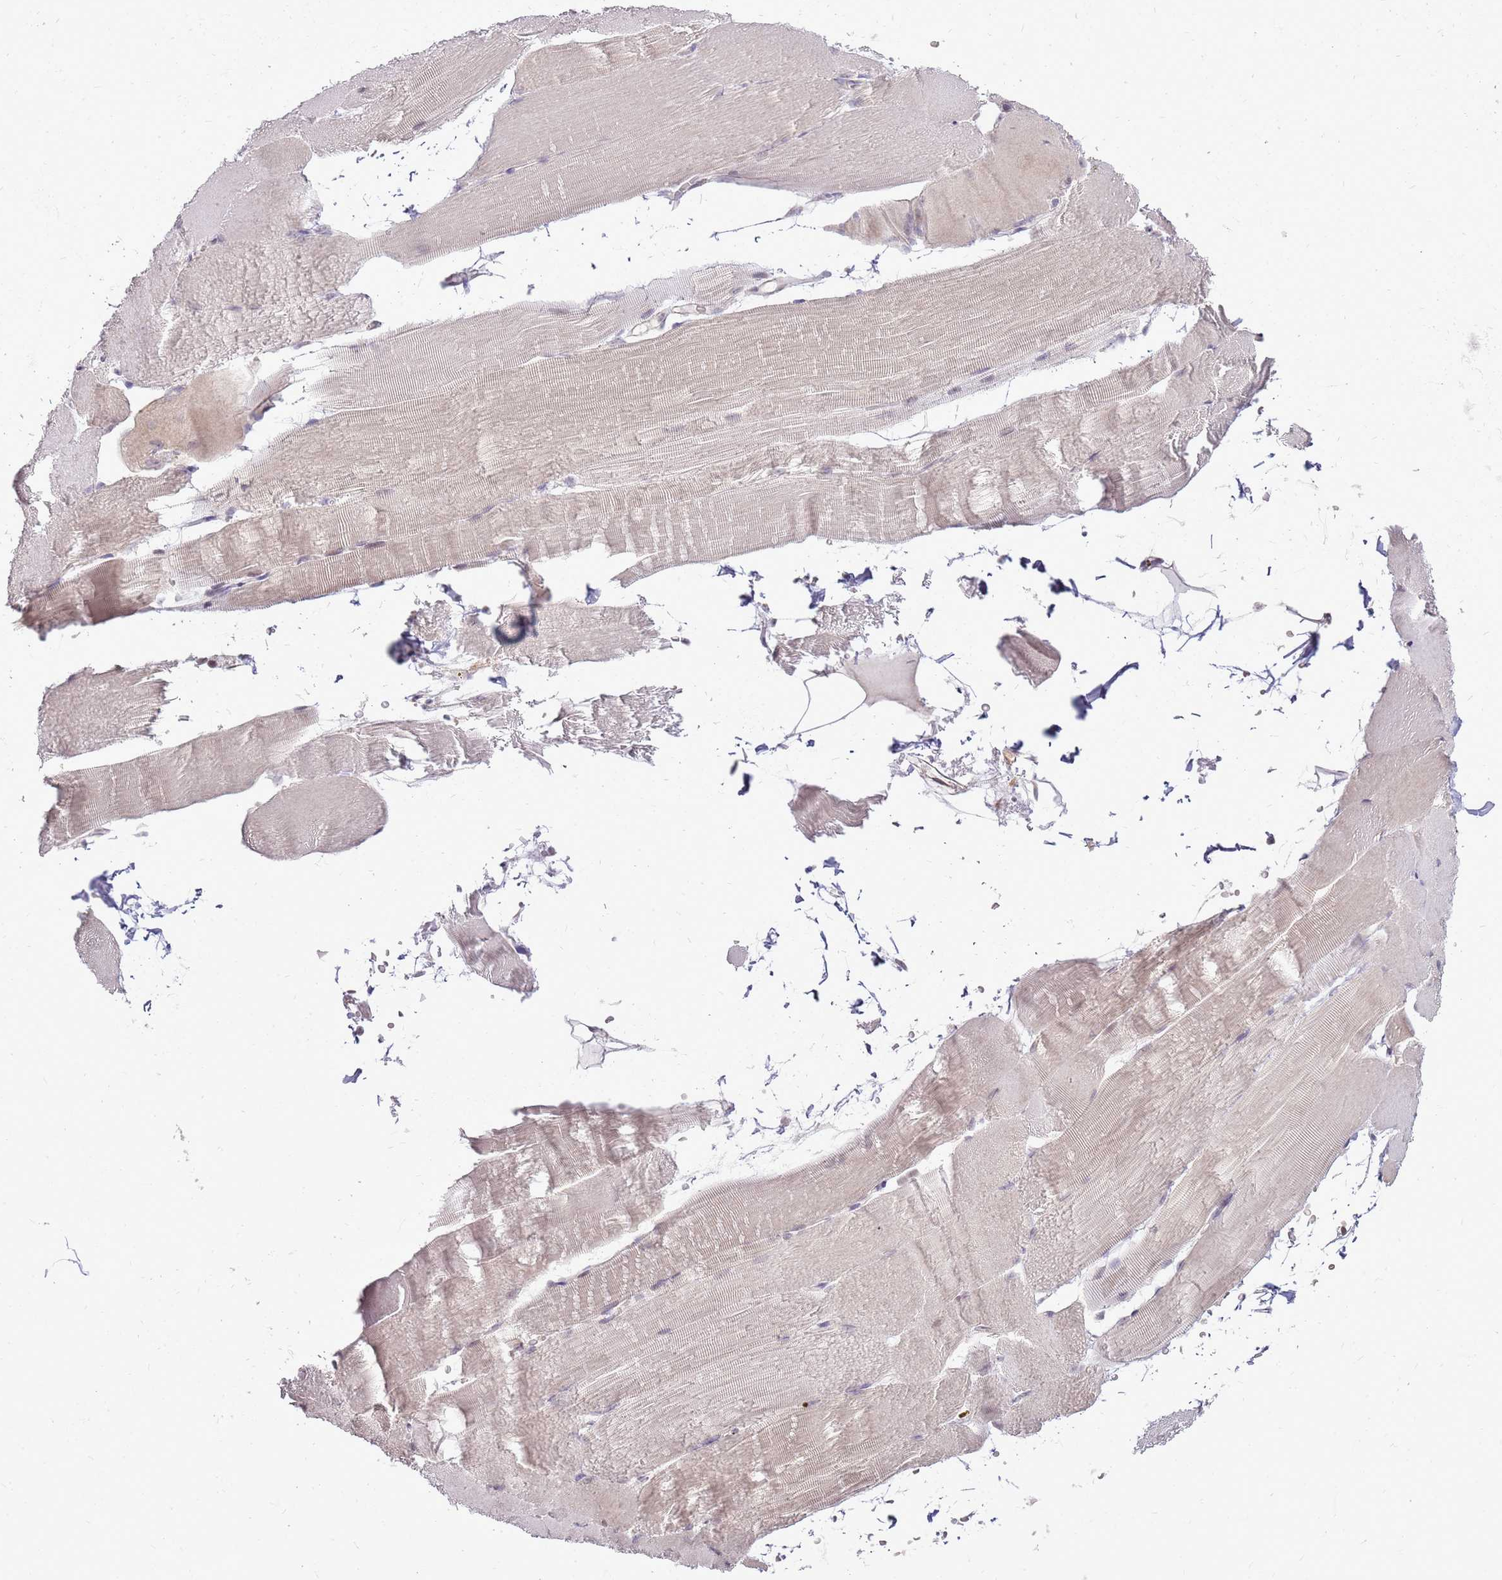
{"staining": {"intensity": "weak", "quantity": "<25%", "location": "cytoplasmic/membranous"}, "tissue": "skeletal muscle", "cell_type": "Myocytes", "image_type": "normal", "snomed": [{"axis": "morphology", "description": "Normal tissue, NOS"}, {"axis": "topography", "description": "Skeletal muscle"}, {"axis": "topography", "description": "Parathyroid gland"}], "caption": "DAB (3,3'-diaminobenzidine) immunohistochemical staining of unremarkable human skeletal muscle displays no significant expression in myocytes. (DAB IHC visualized using brightfield microscopy, high magnification).", "gene": "UGGT2", "patient": {"sex": "female", "age": 37}}